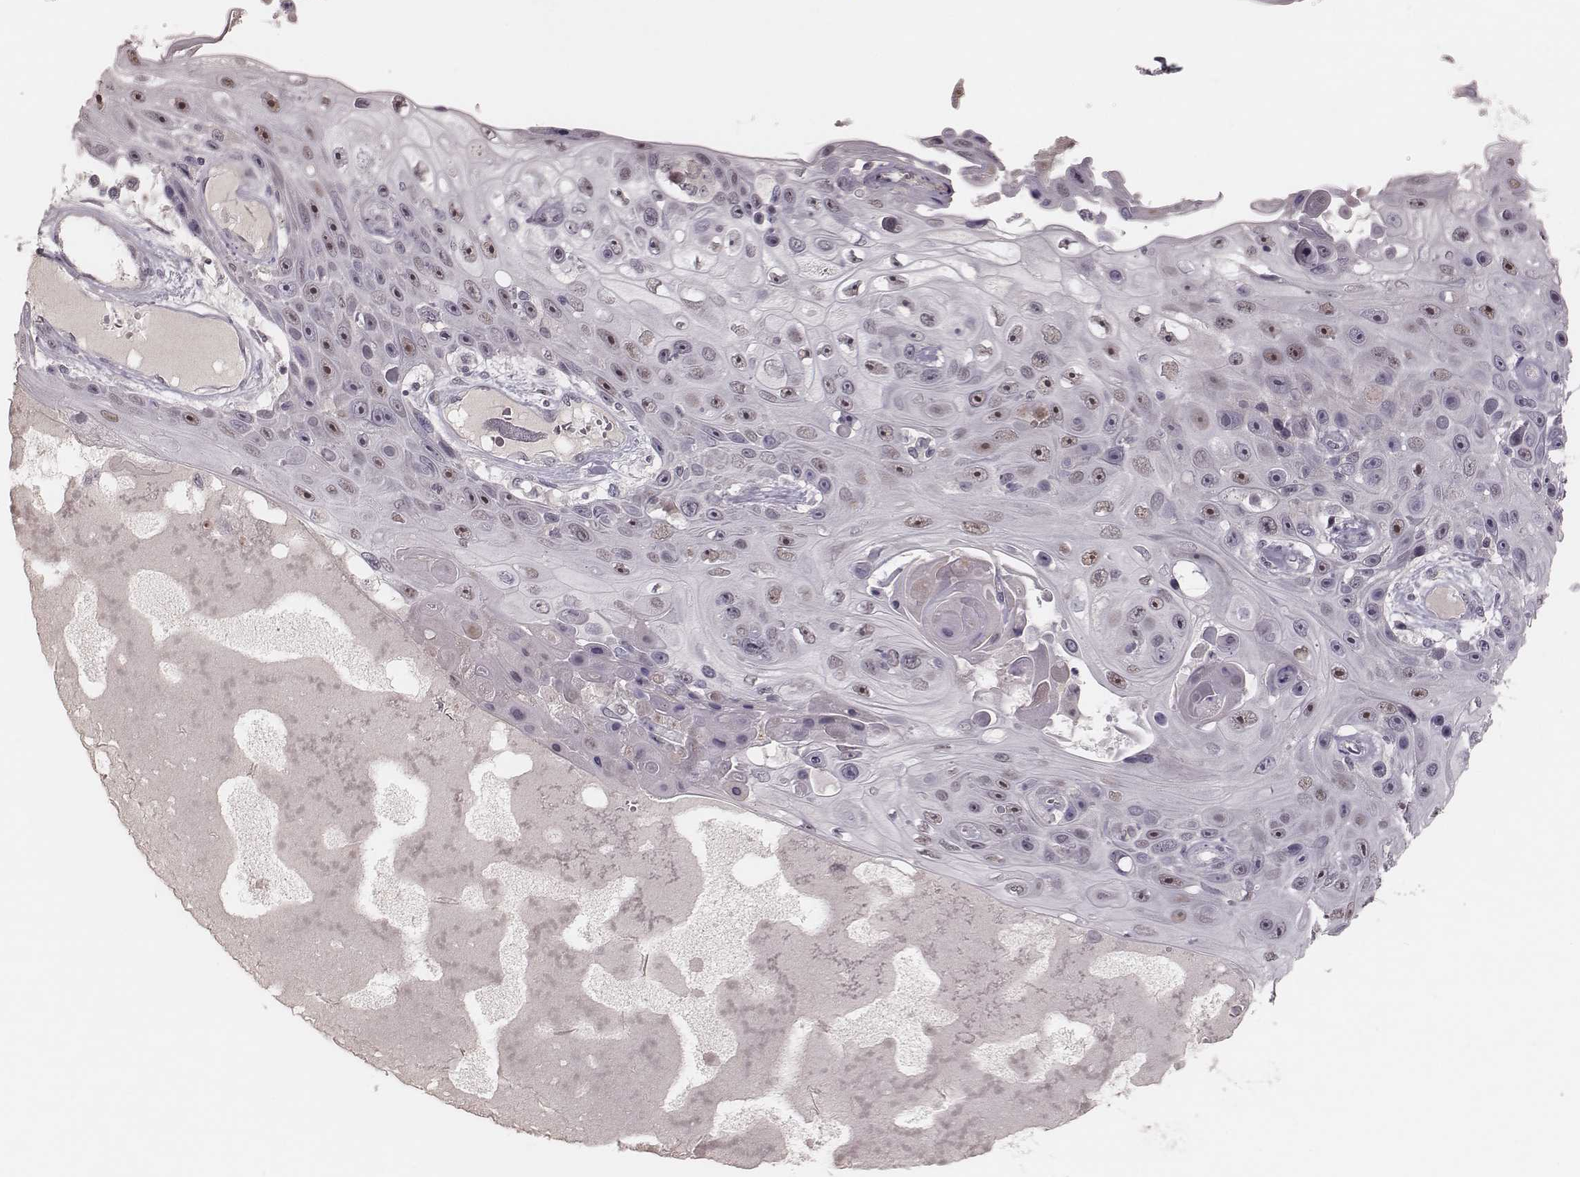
{"staining": {"intensity": "weak", "quantity": "25%-75%", "location": "nuclear"}, "tissue": "skin cancer", "cell_type": "Tumor cells", "image_type": "cancer", "snomed": [{"axis": "morphology", "description": "Squamous cell carcinoma, NOS"}, {"axis": "topography", "description": "Skin"}], "caption": "IHC of human skin squamous cell carcinoma reveals low levels of weak nuclear expression in approximately 25%-75% of tumor cells. (IHC, brightfield microscopy, high magnification).", "gene": "FAM13B", "patient": {"sex": "male", "age": 82}}